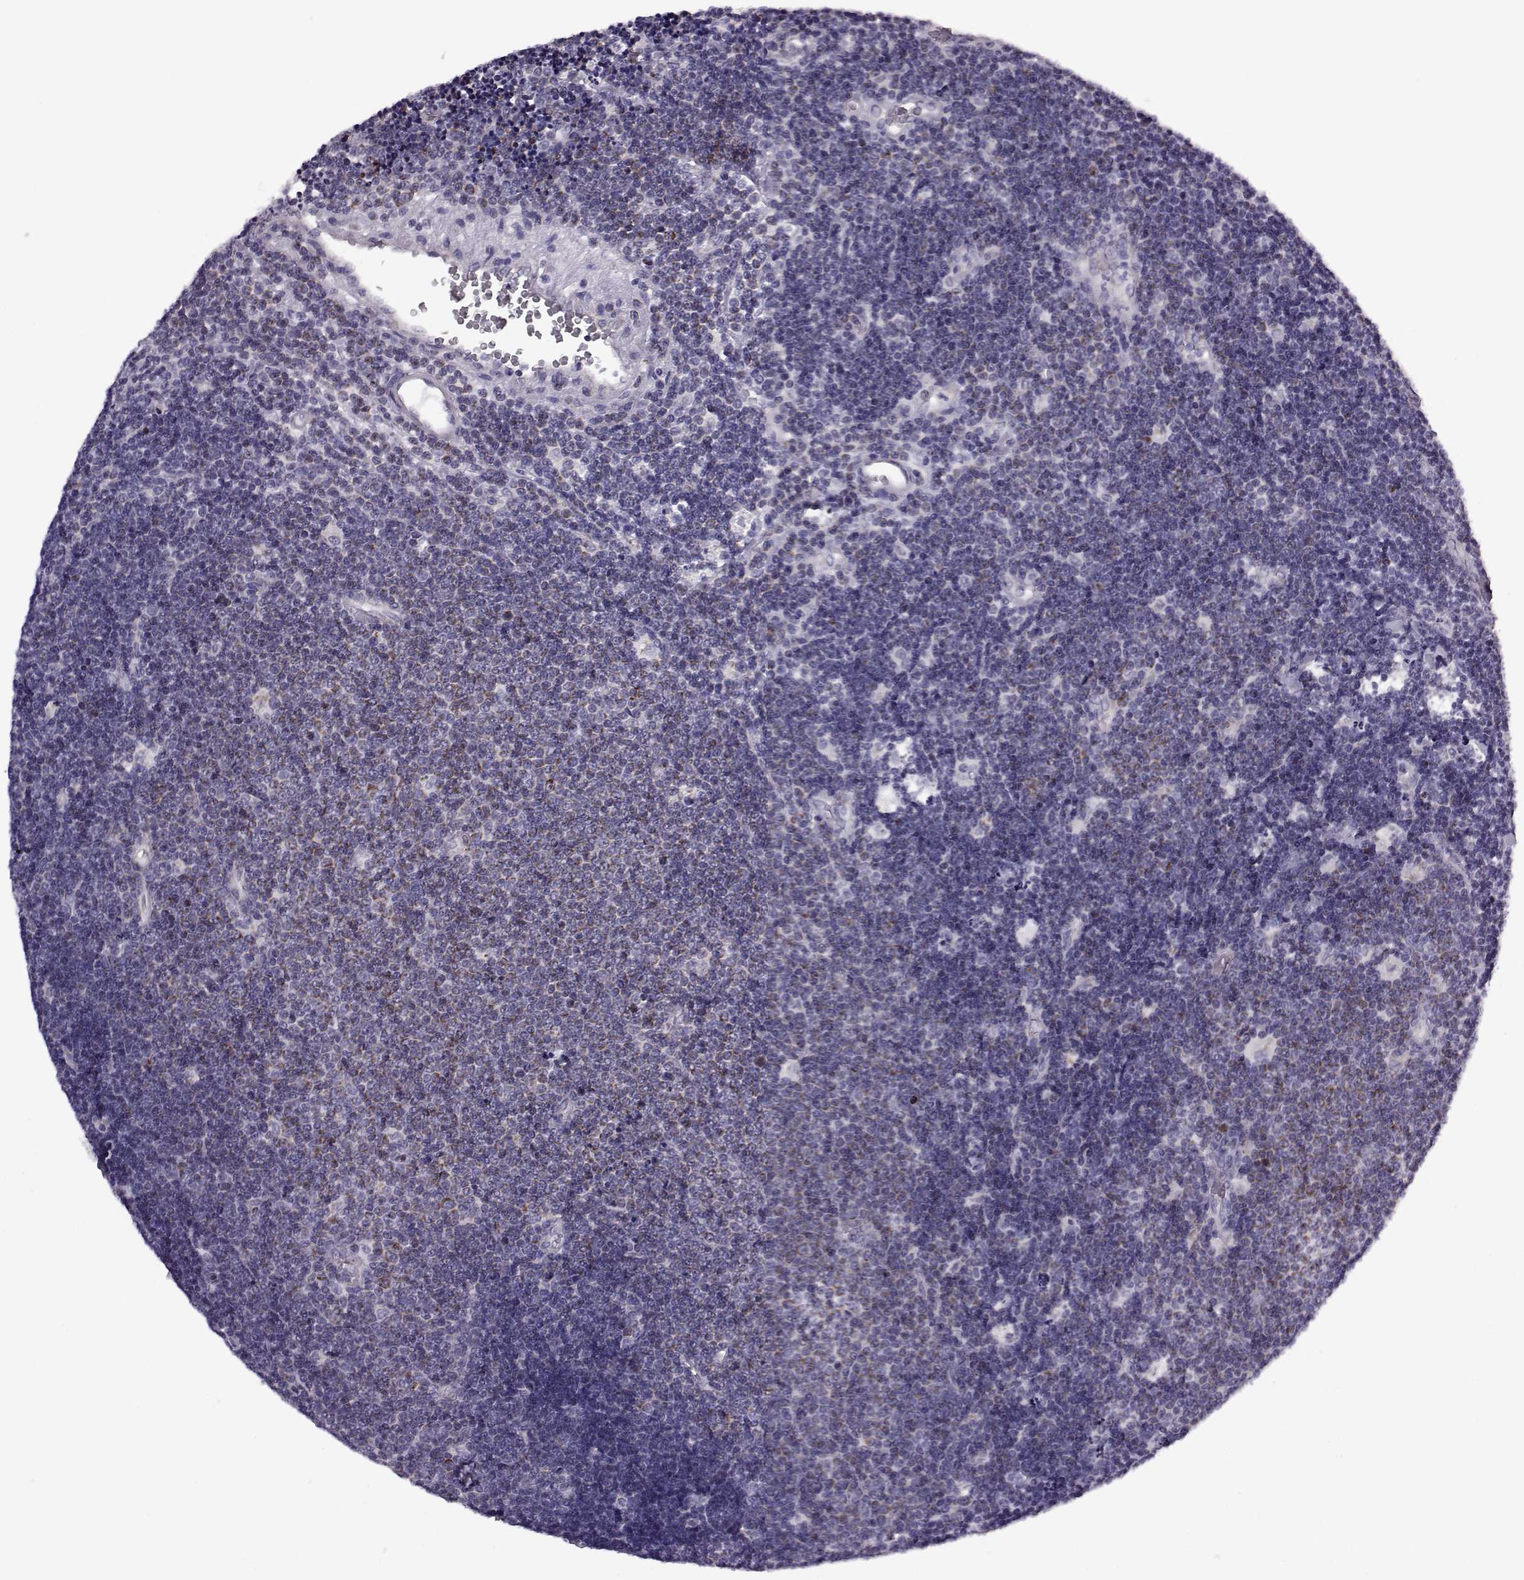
{"staining": {"intensity": "moderate", "quantity": "<25%", "location": "cytoplasmic/membranous"}, "tissue": "lymphoma", "cell_type": "Tumor cells", "image_type": "cancer", "snomed": [{"axis": "morphology", "description": "Malignant lymphoma, non-Hodgkin's type, Low grade"}, {"axis": "topography", "description": "Brain"}], "caption": "Protein staining displays moderate cytoplasmic/membranous positivity in approximately <25% of tumor cells in lymphoma.", "gene": "RIMS2", "patient": {"sex": "female", "age": 66}}